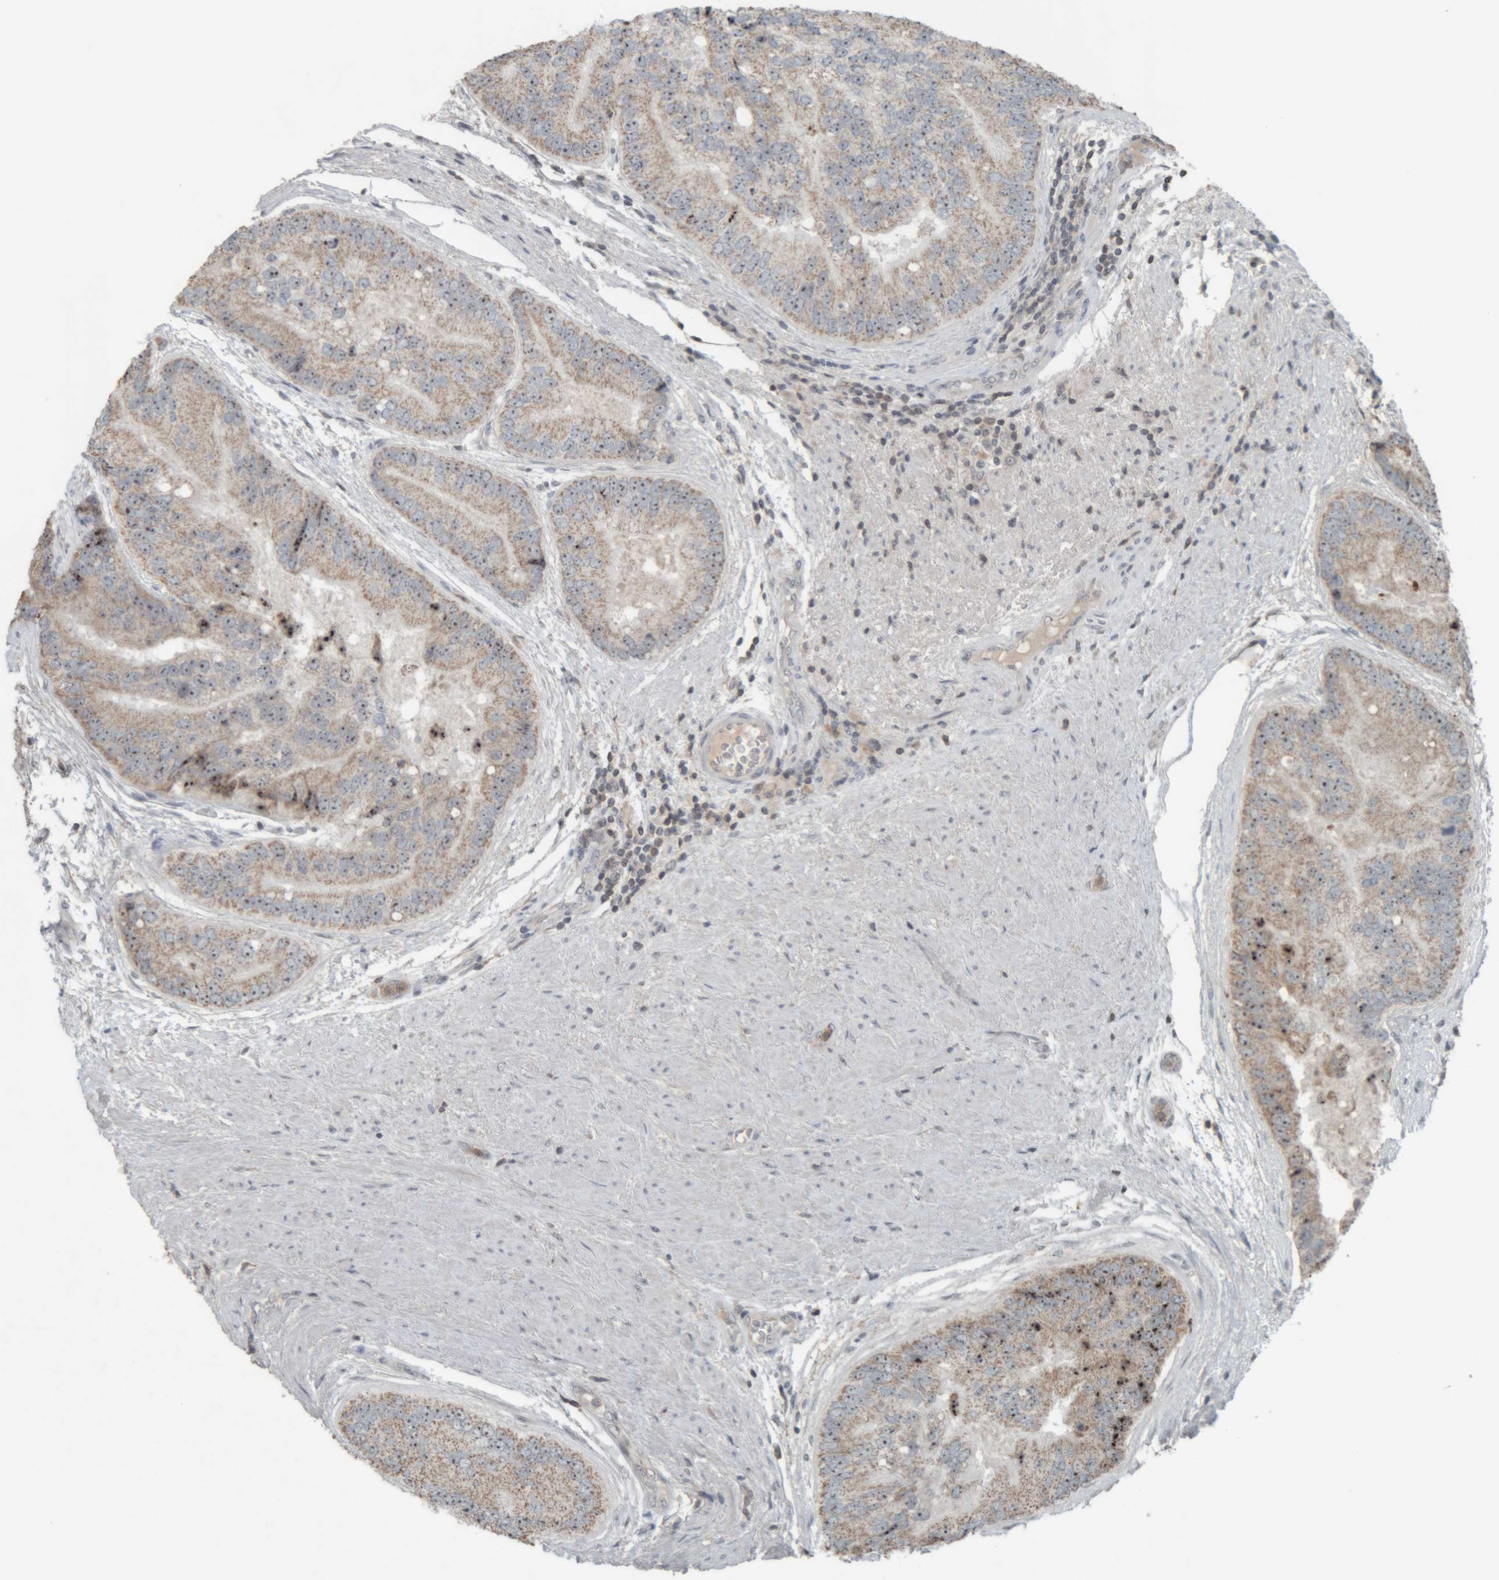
{"staining": {"intensity": "weak", "quantity": ">75%", "location": "cytoplasmic/membranous,nuclear"}, "tissue": "prostate cancer", "cell_type": "Tumor cells", "image_type": "cancer", "snomed": [{"axis": "morphology", "description": "Adenocarcinoma, High grade"}, {"axis": "topography", "description": "Prostate"}], "caption": "Human adenocarcinoma (high-grade) (prostate) stained with a brown dye demonstrates weak cytoplasmic/membranous and nuclear positive expression in about >75% of tumor cells.", "gene": "RPF1", "patient": {"sex": "male", "age": 70}}